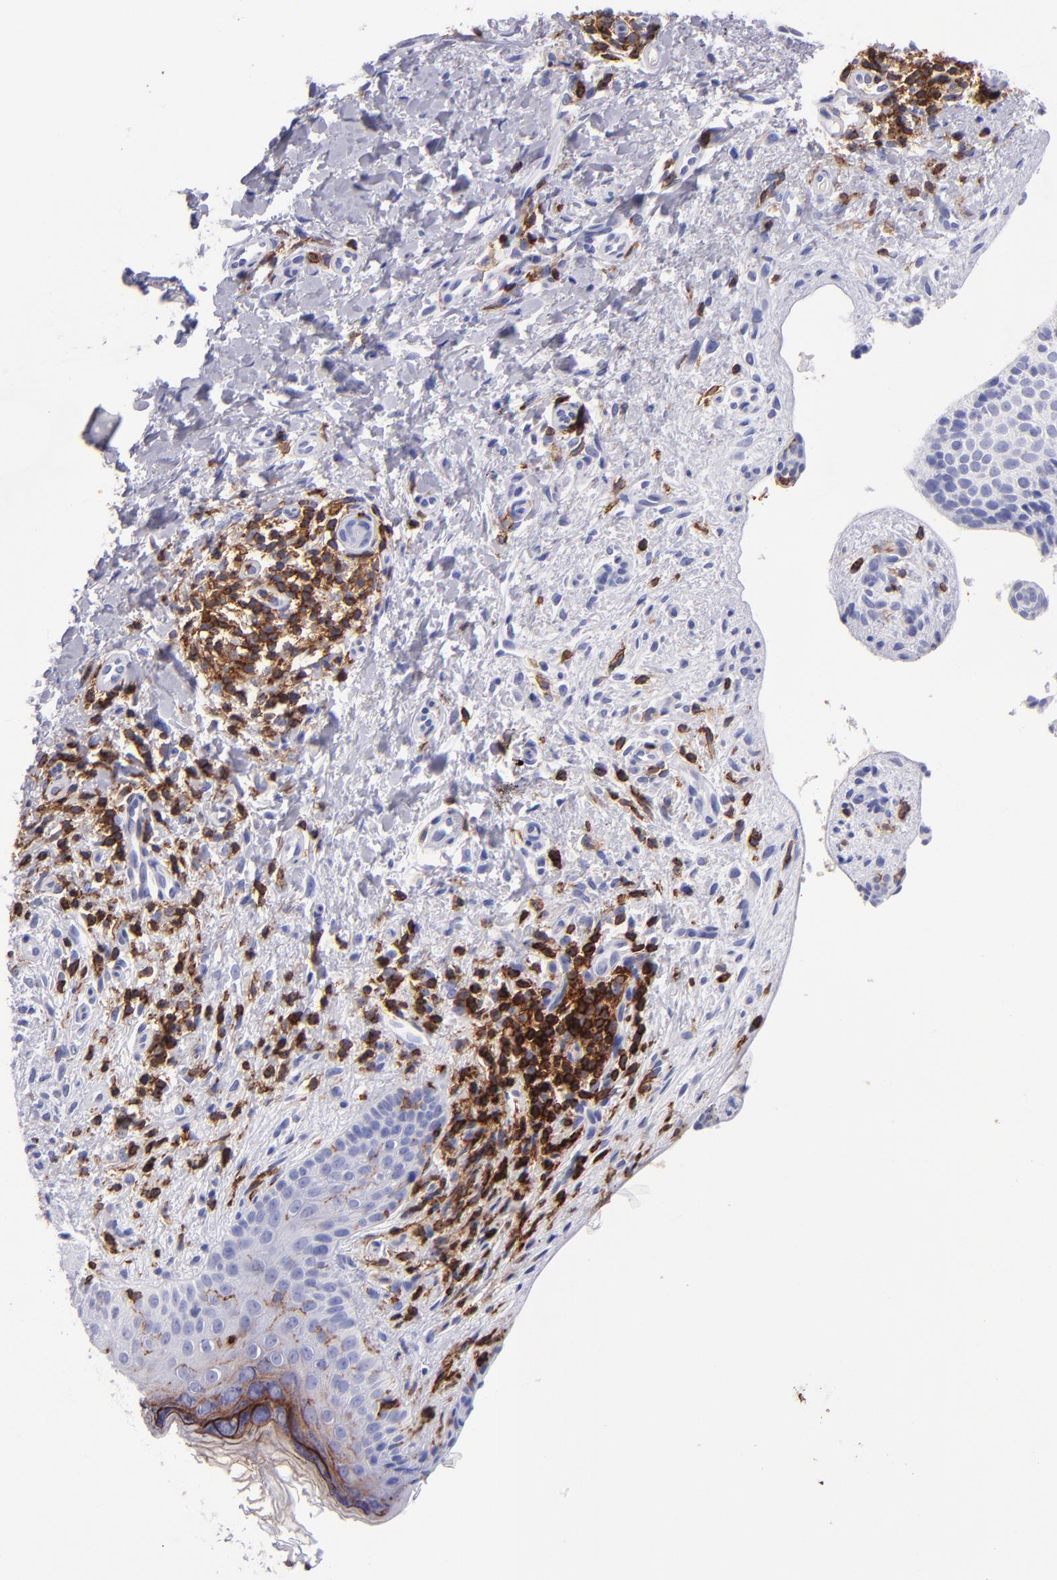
{"staining": {"intensity": "negative", "quantity": "none", "location": "none"}, "tissue": "skin cancer", "cell_type": "Tumor cells", "image_type": "cancer", "snomed": [{"axis": "morphology", "description": "Basal cell carcinoma"}, {"axis": "topography", "description": "Skin"}], "caption": "High power microscopy histopathology image of an IHC micrograph of skin cancer (basal cell carcinoma), revealing no significant expression in tumor cells. (Stains: DAB (3,3'-diaminobenzidine) immunohistochemistry (IHC) with hematoxylin counter stain, Microscopy: brightfield microscopy at high magnification).", "gene": "ICAM3", "patient": {"sex": "female", "age": 78}}